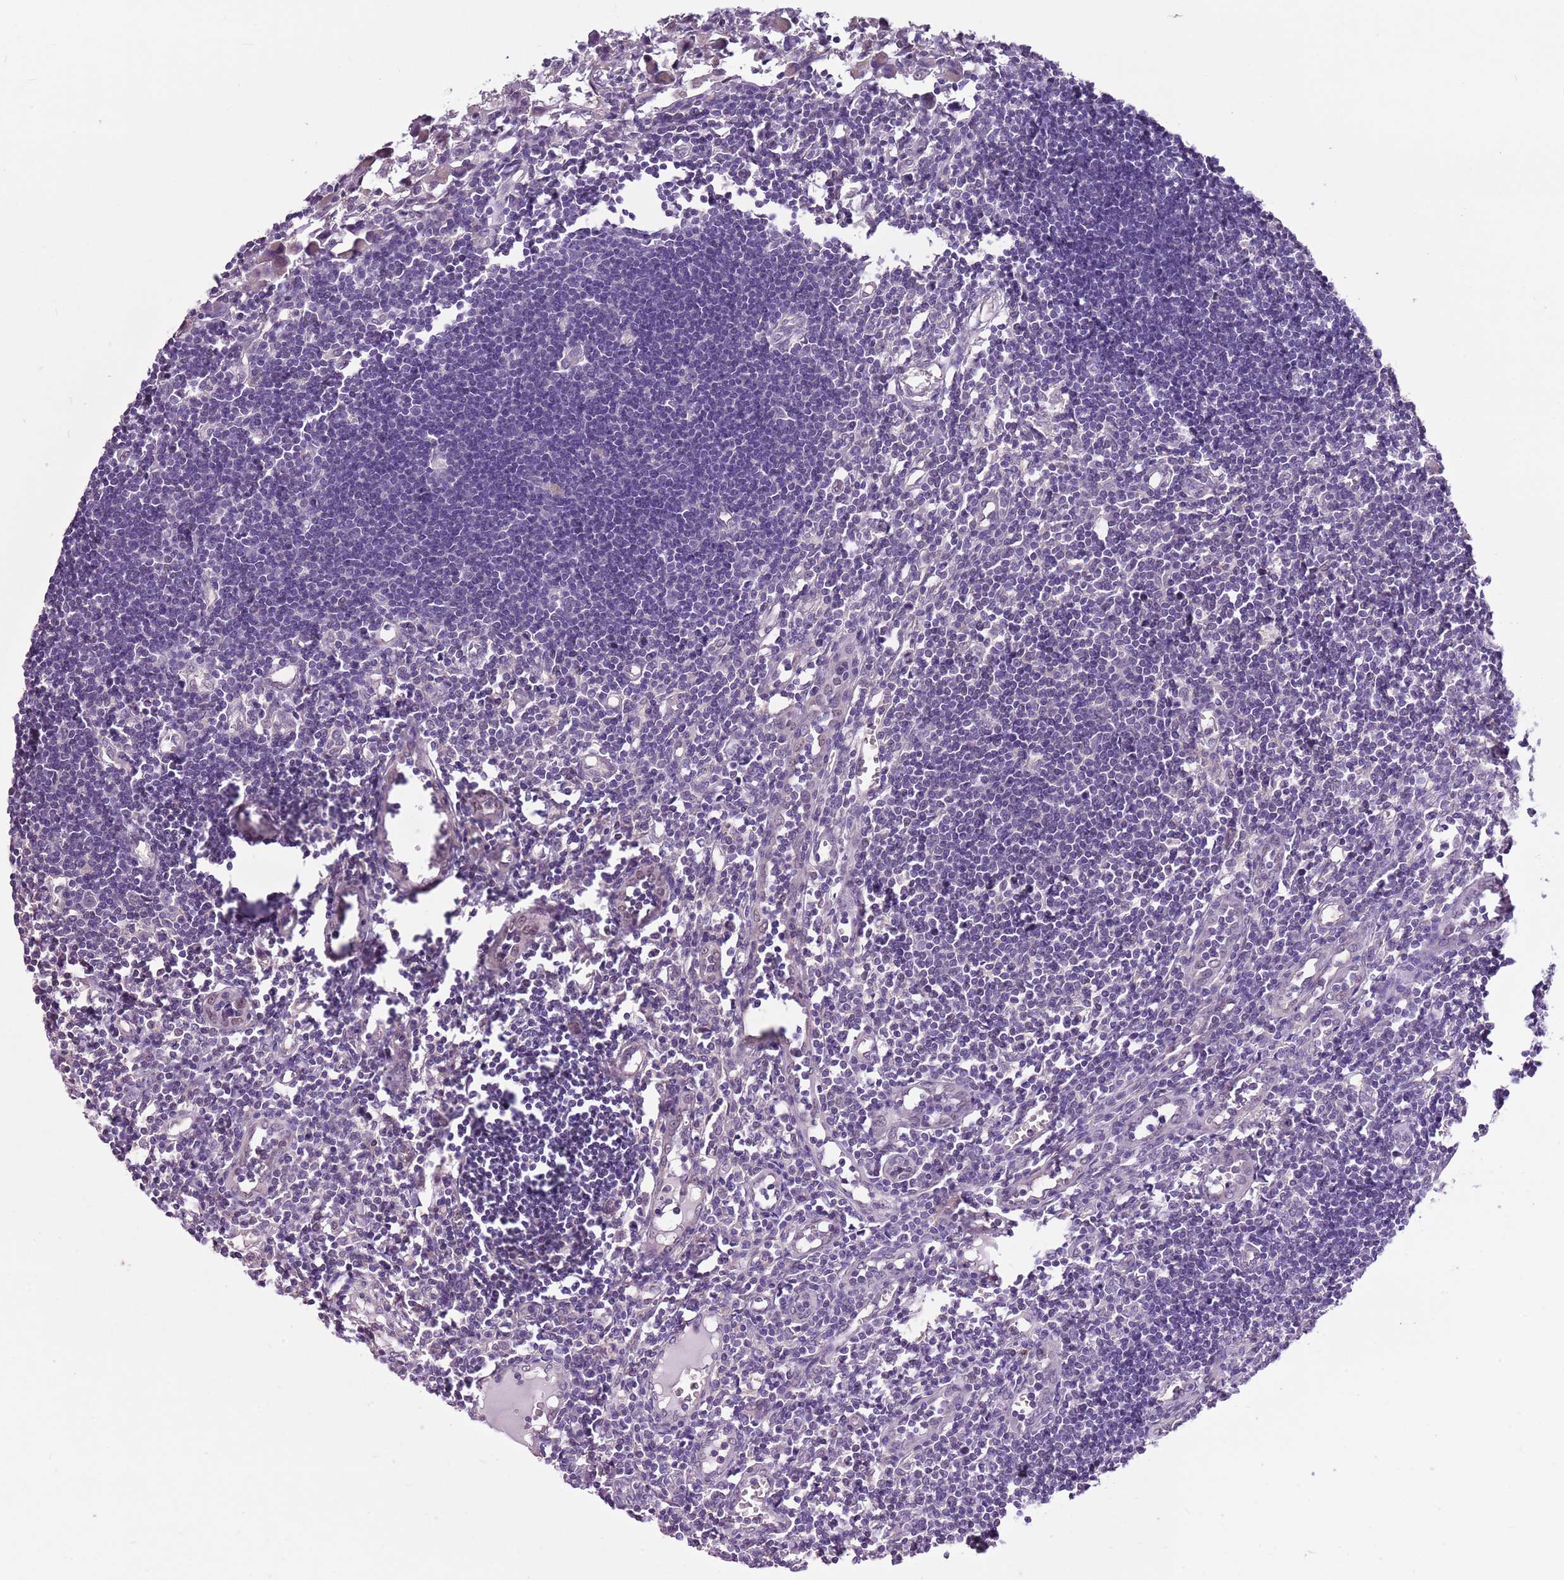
{"staining": {"intensity": "negative", "quantity": "none", "location": "none"}, "tissue": "lymph node", "cell_type": "Germinal center cells", "image_type": "normal", "snomed": [{"axis": "morphology", "description": "Normal tissue, NOS"}, {"axis": "morphology", "description": "Malignant melanoma, Metastatic site"}, {"axis": "topography", "description": "Lymph node"}], "caption": "DAB (3,3'-diaminobenzidine) immunohistochemical staining of benign lymph node shows no significant expression in germinal center cells.", "gene": "CAPN9", "patient": {"sex": "male", "age": 41}}